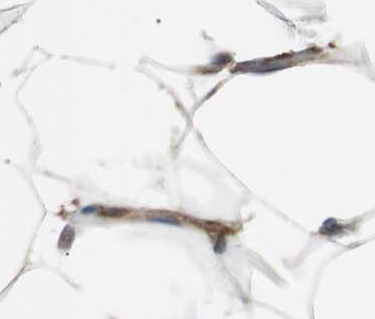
{"staining": {"intensity": "moderate", "quantity": "<25%", "location": "cytoplasmic/membranous"}, "tissue": "adipose tissue", "cell_type": "Adipocytes", "image_type": "normal", "snomed": [{"axis": "morphology", "description": "Normal tissue, NOS"}, {"axis": "topography", "description": "Breast"}, {"axis": "topography", "description": "Adipose tissue"}], "caption": "Moderate cytoplasmic/membranous staining is appreciated in about <25% of adipocytes in unremarkable adipose tissue.", "gene": "PLCG2", "patient": {"sex": "female", "age": 25}}